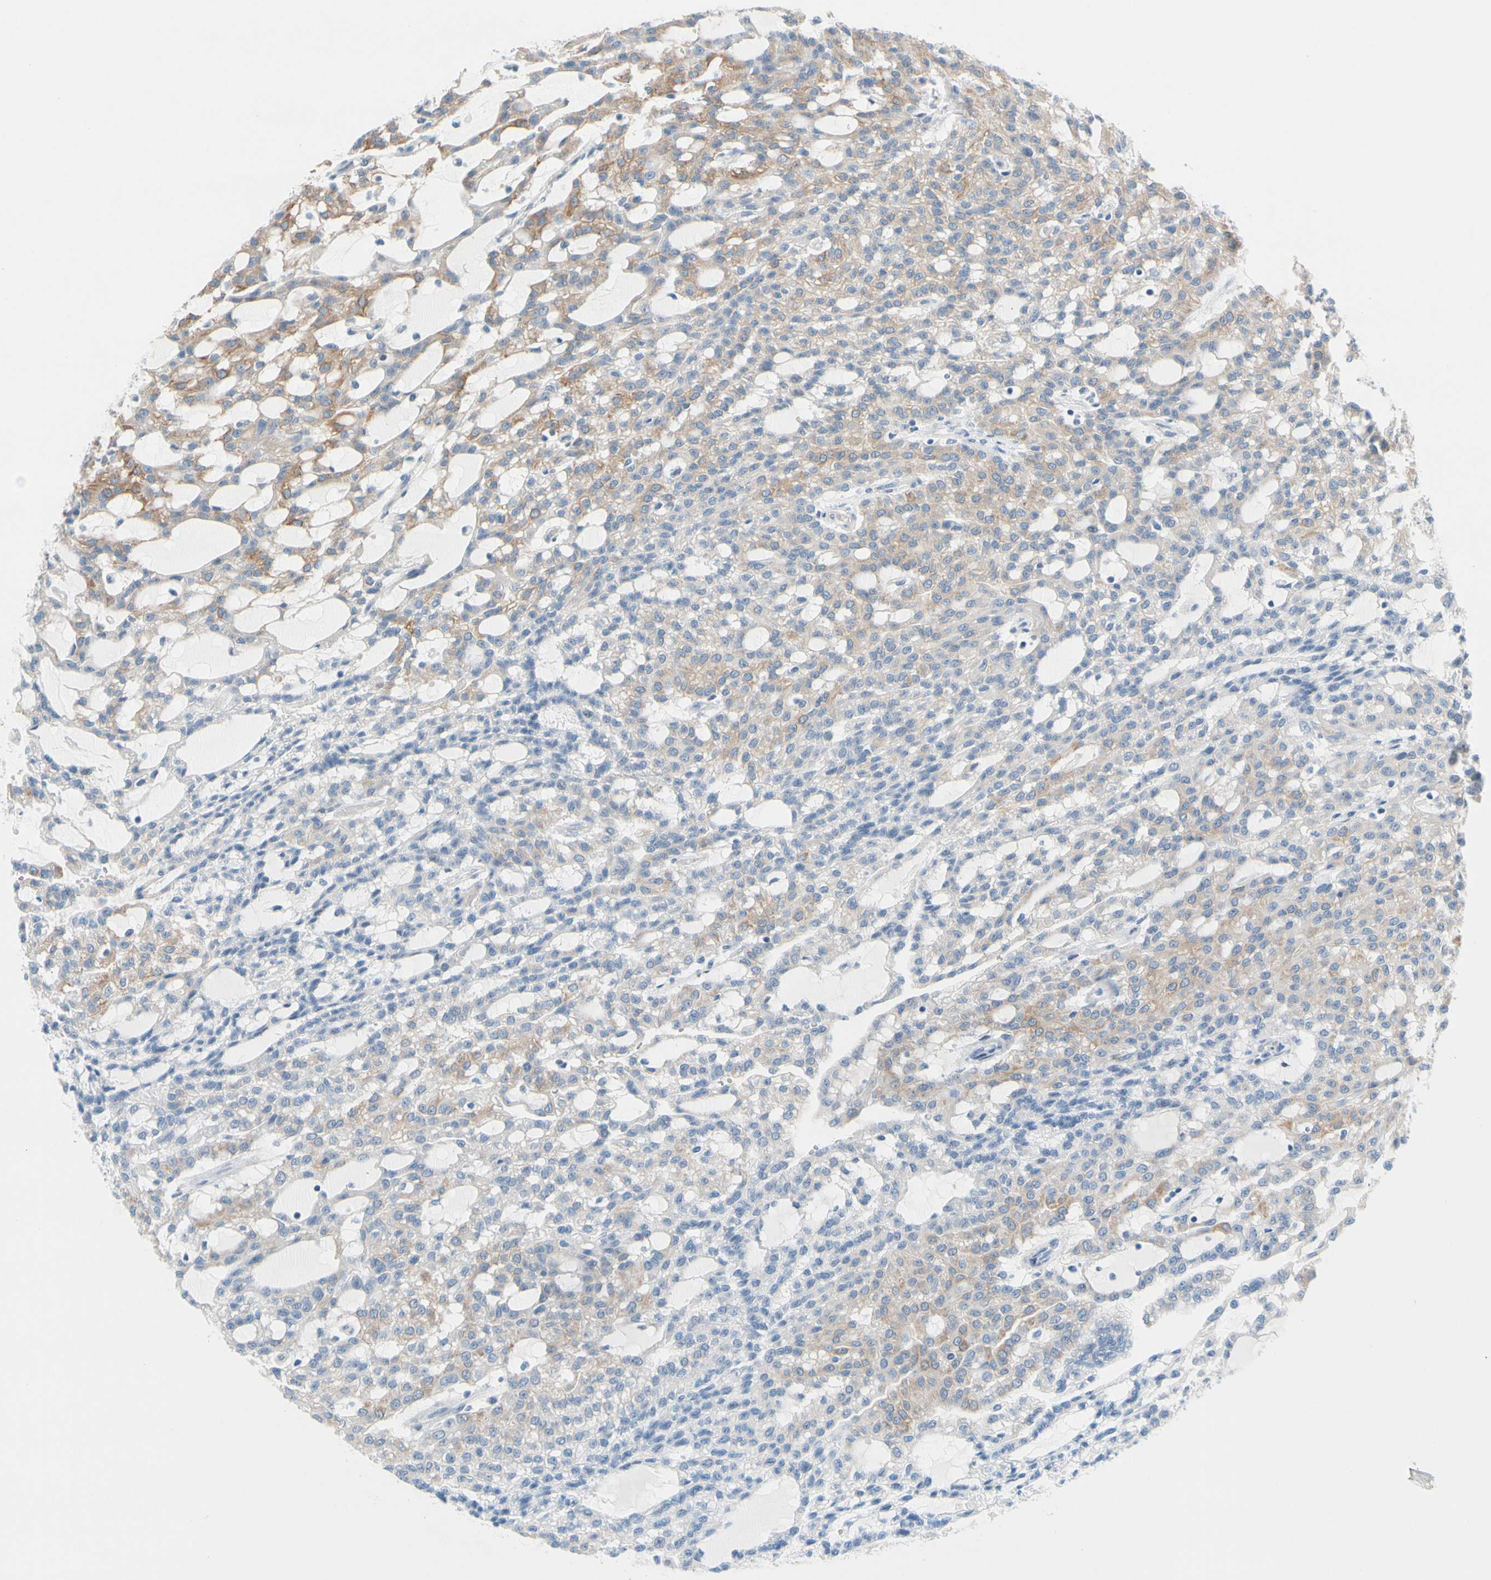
{"staining": {"intensity": "weak", "quantity": ">75%", "location": "cytoplasmic/membranous"}, "tissue": "renal cancer", "cell_type": "Tumor cells", "image_type": "cancer", "snomed": [{"axis": "morphology", "description": "Adenocarcinoma, NOS"}, {"axis": "topography", "description": "Kidney"}], "caption": "Protein analysis of renal cancer (adenocarcinoma) tissue shows weak cytoplasmic/membranous positivity in about >75% of tumor cells. (Brightfield microscopy of DAB IHC at high magnification).", "gene": "ZNF132", "patient": {"sex": "male", "age": 63}}